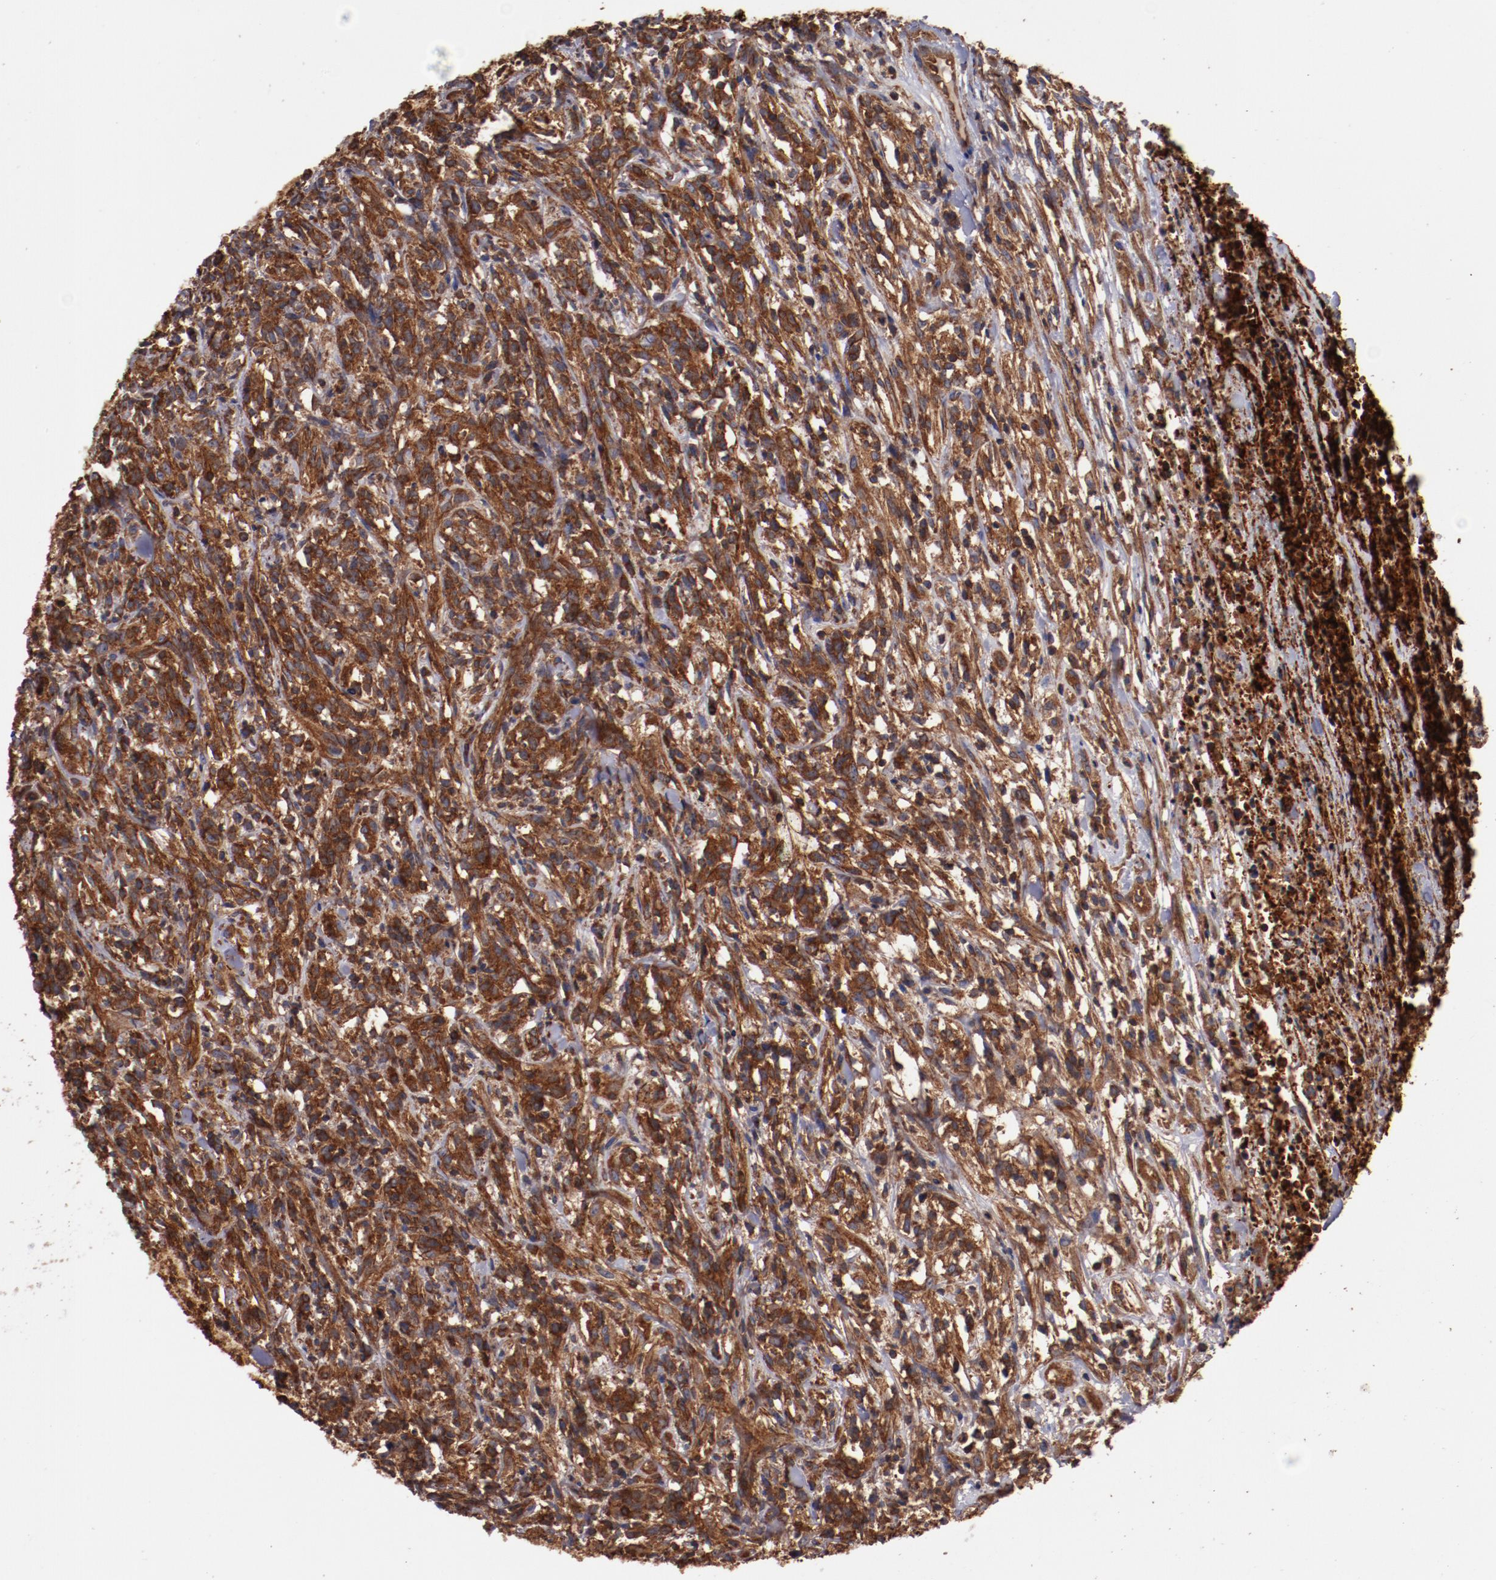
{"staining": {"intensity": "strong", "quantity": ">75%", "location": "cytoplasmic/membranous"}, "tissue": "lymphoma", "cell_type": "Tumor cells", "image_type": "cancer", "snomed": [{"axis": "morphology", "description": "Malignant lymphoma, non-Hodgkin's type, High grade"}, {"axis": "topography", "description": "Lymph node"}], "caption": "This histopathology image demonstrates immunohistochemistry staining of human malignant lymphoma, non-Hodgkin's type (high-grade), with high strong cytoplasmic/membranous staining in approximately >75% of tumor cells.", "gene": "TMOD3", "patient": {"sex": "female", "age": 73}}